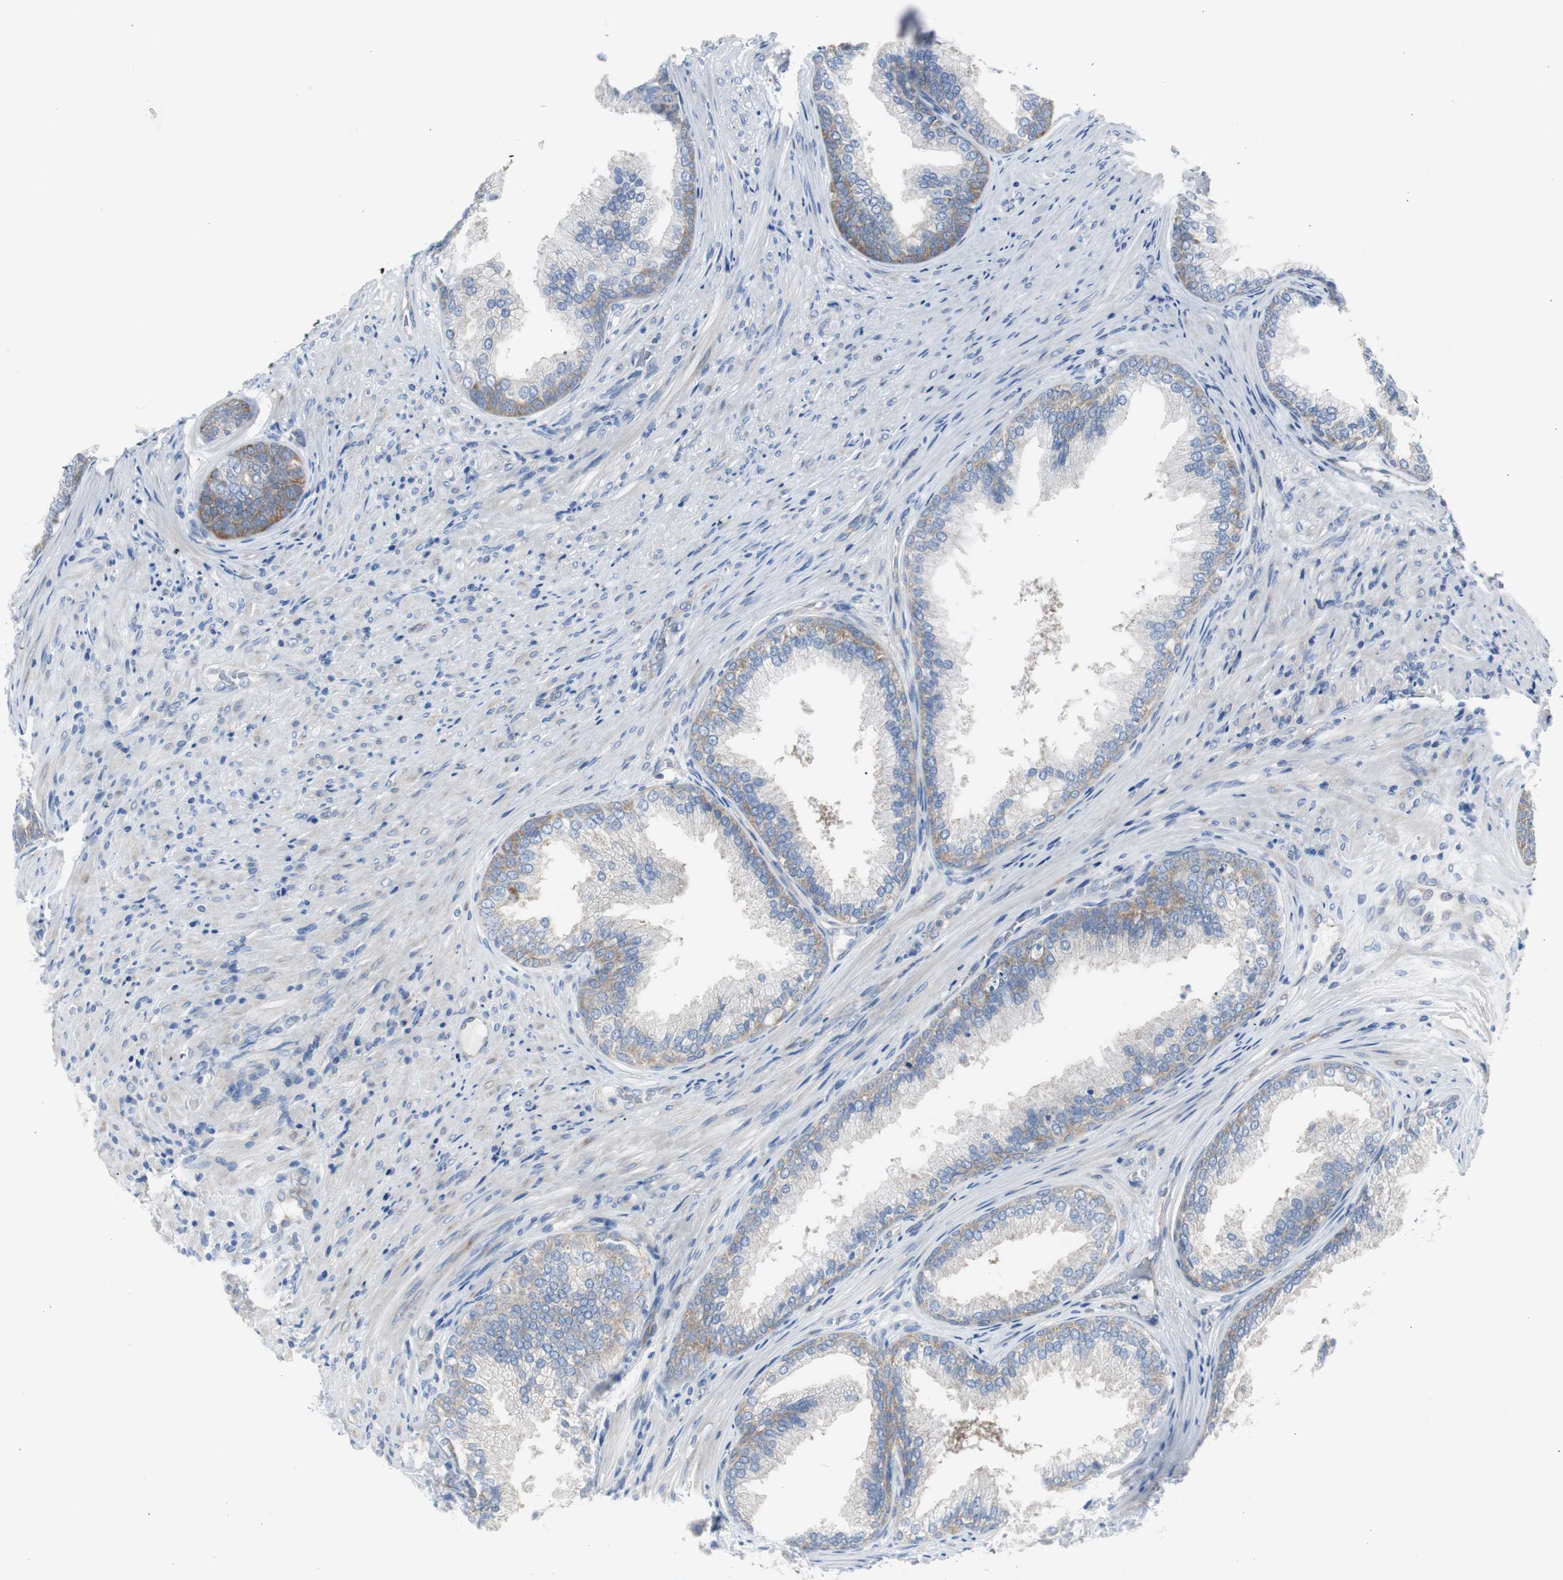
{"staining": {"intensity": "weak", "quantity": ">75%", "location": "cytoplasmic/membranous"}, "tissue": "prostate", "cell_type": "Glandular cells", "image_type": "normal", "snomed": [{"axis": "morphology", "description": "Normal tissue, NOS"}, {"axis": "topography", "description": "Prostate"}], "caption": "Immunohistochemistry histopathology image of unremarkable prostate: prostate stained using immunohistochemistry displays low levels of weak protein expression localized specifically in the cytoplasmic/membranous of glandular cells, appearing as a cytoplasmic/membranous brown color.", "gene": "RPS12", "patient": {"sex": "male", "age": 76}}